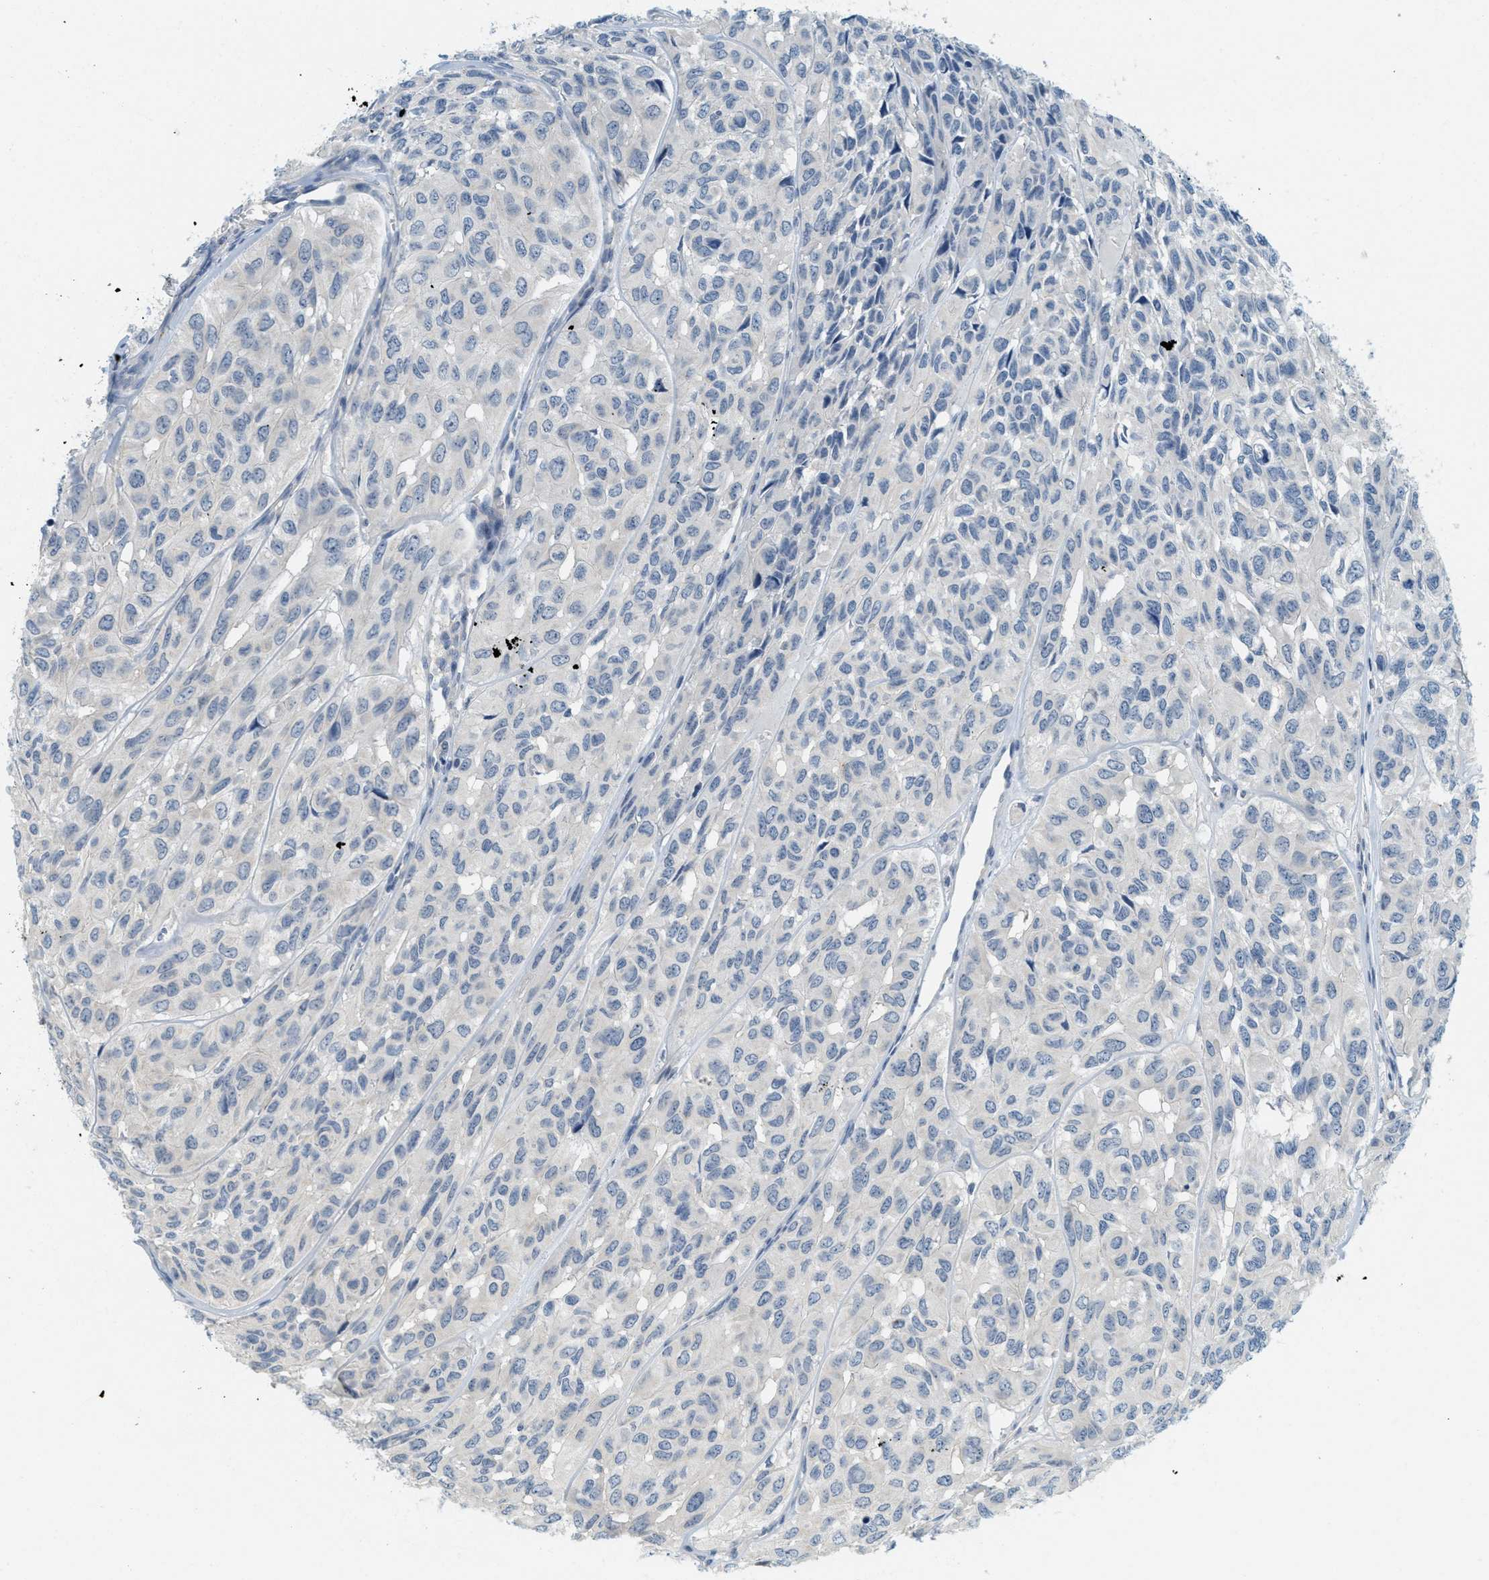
{"staining": {"intensity": "negative", "quantity": "none", "location": "none"}, "tissue": "head and neck cancer", "cell_type": "Tumor cells", "image_type": "cancer", "snomed": [{"axis": "morphology", "description": "Adenocarcinoma, NOS"}, {"axis": "topography", "description": "Salivary gland, NOS"}, {"axis": "topography", "description": "Head-Neck"}], "caption": "A micrograph of human head and neck adenocarcinoma is negative for staining in tumor cells.", "gene": "RASGRP2", "patient": {"sex": "female", "age": 76}}